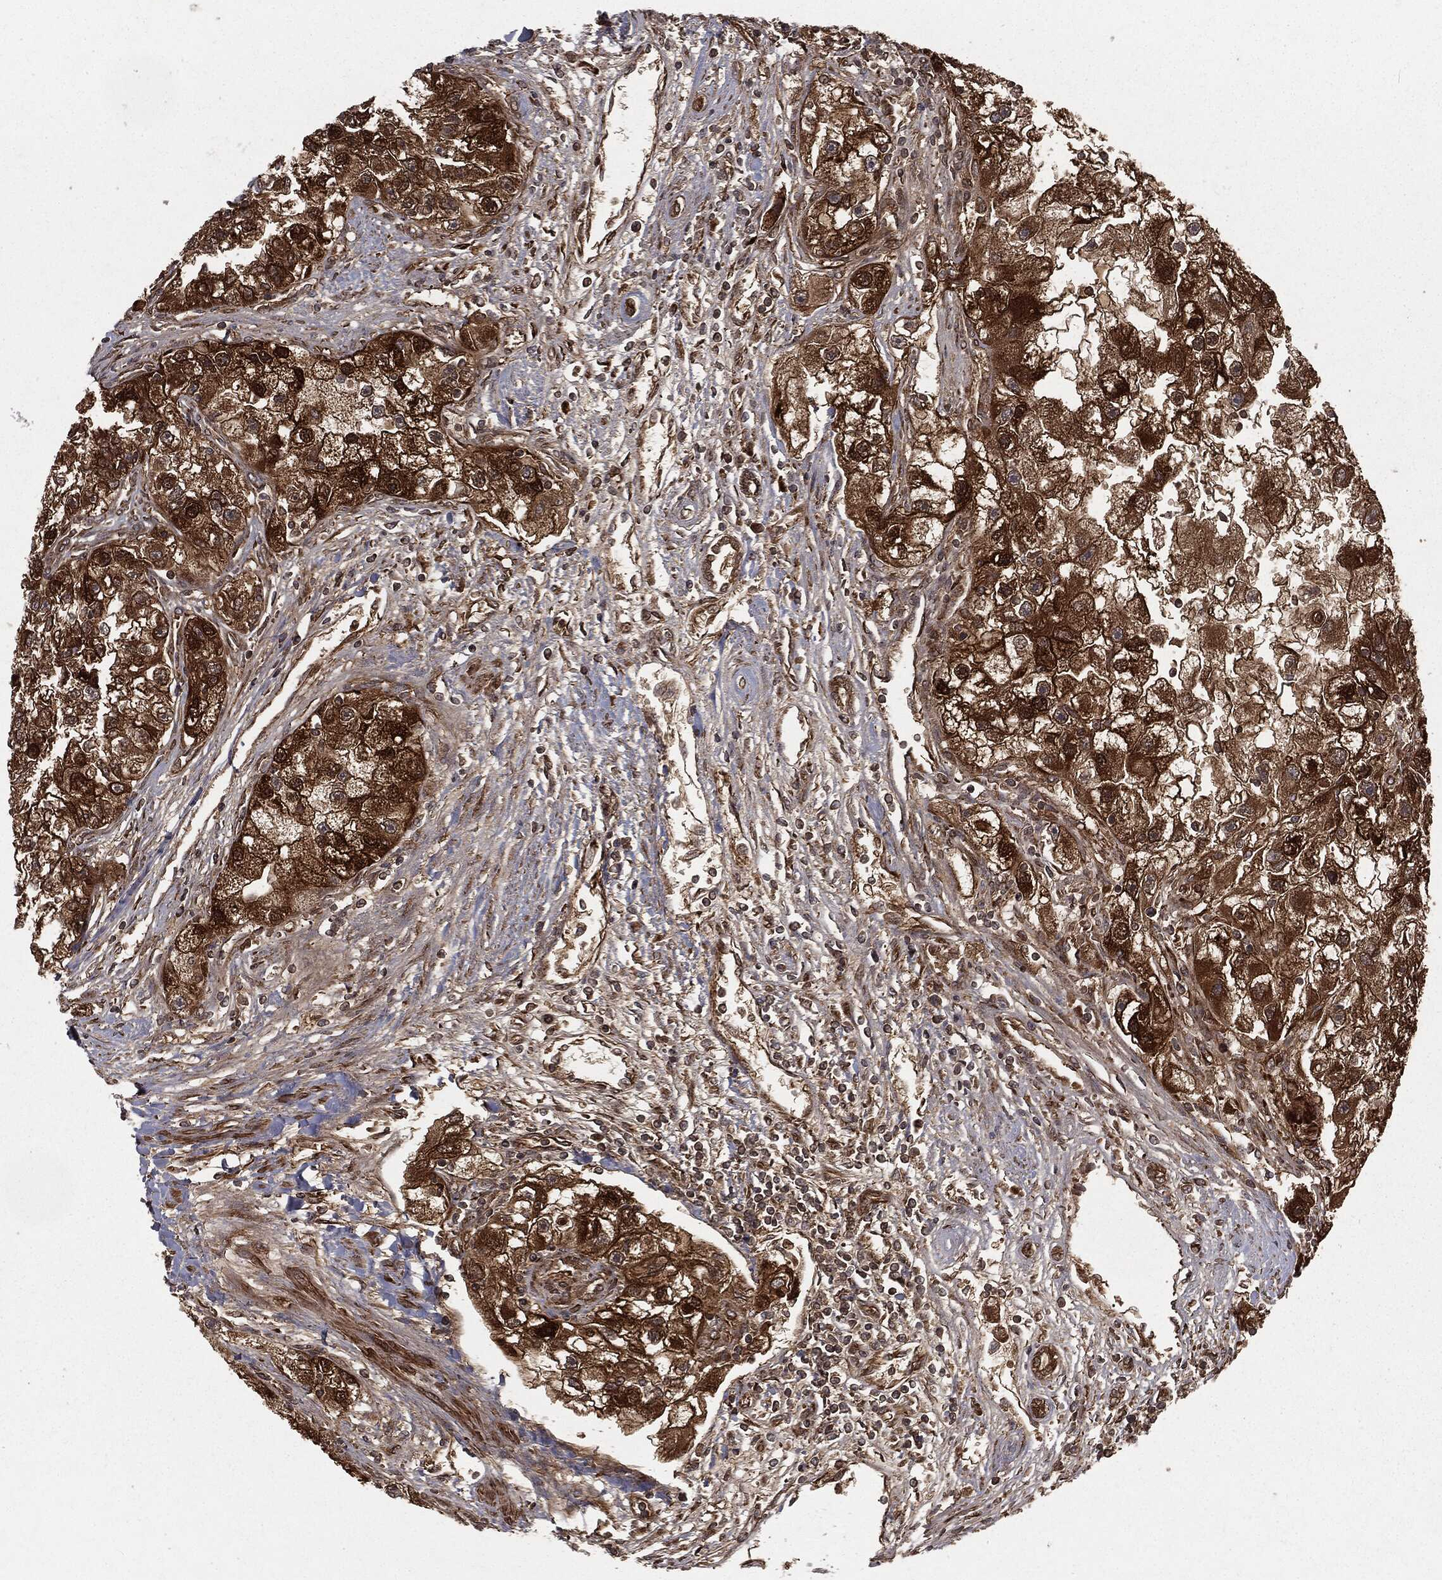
{"staining": {"intensity": "strong", "quantity": ">75%", "location": "cytoplasmic/membranous,nuclear"}, "tissue": "renal cancer", "cell_type": "Tumor cells", "image_type": "cancer", "snomed": [{"axis": "morphology", "description": "Adenocarcinoma, NOS"}, {"axis": "topography", "description": "Kidney"}], "caption": "IHC (DAB) staining of human renal cancer displays strong cytoplasmic/membranous and nuclear protein expression in about >75% of tumor cells.", "gene": "RANBP9", "patient": {"sex": "male", "age": 63}}